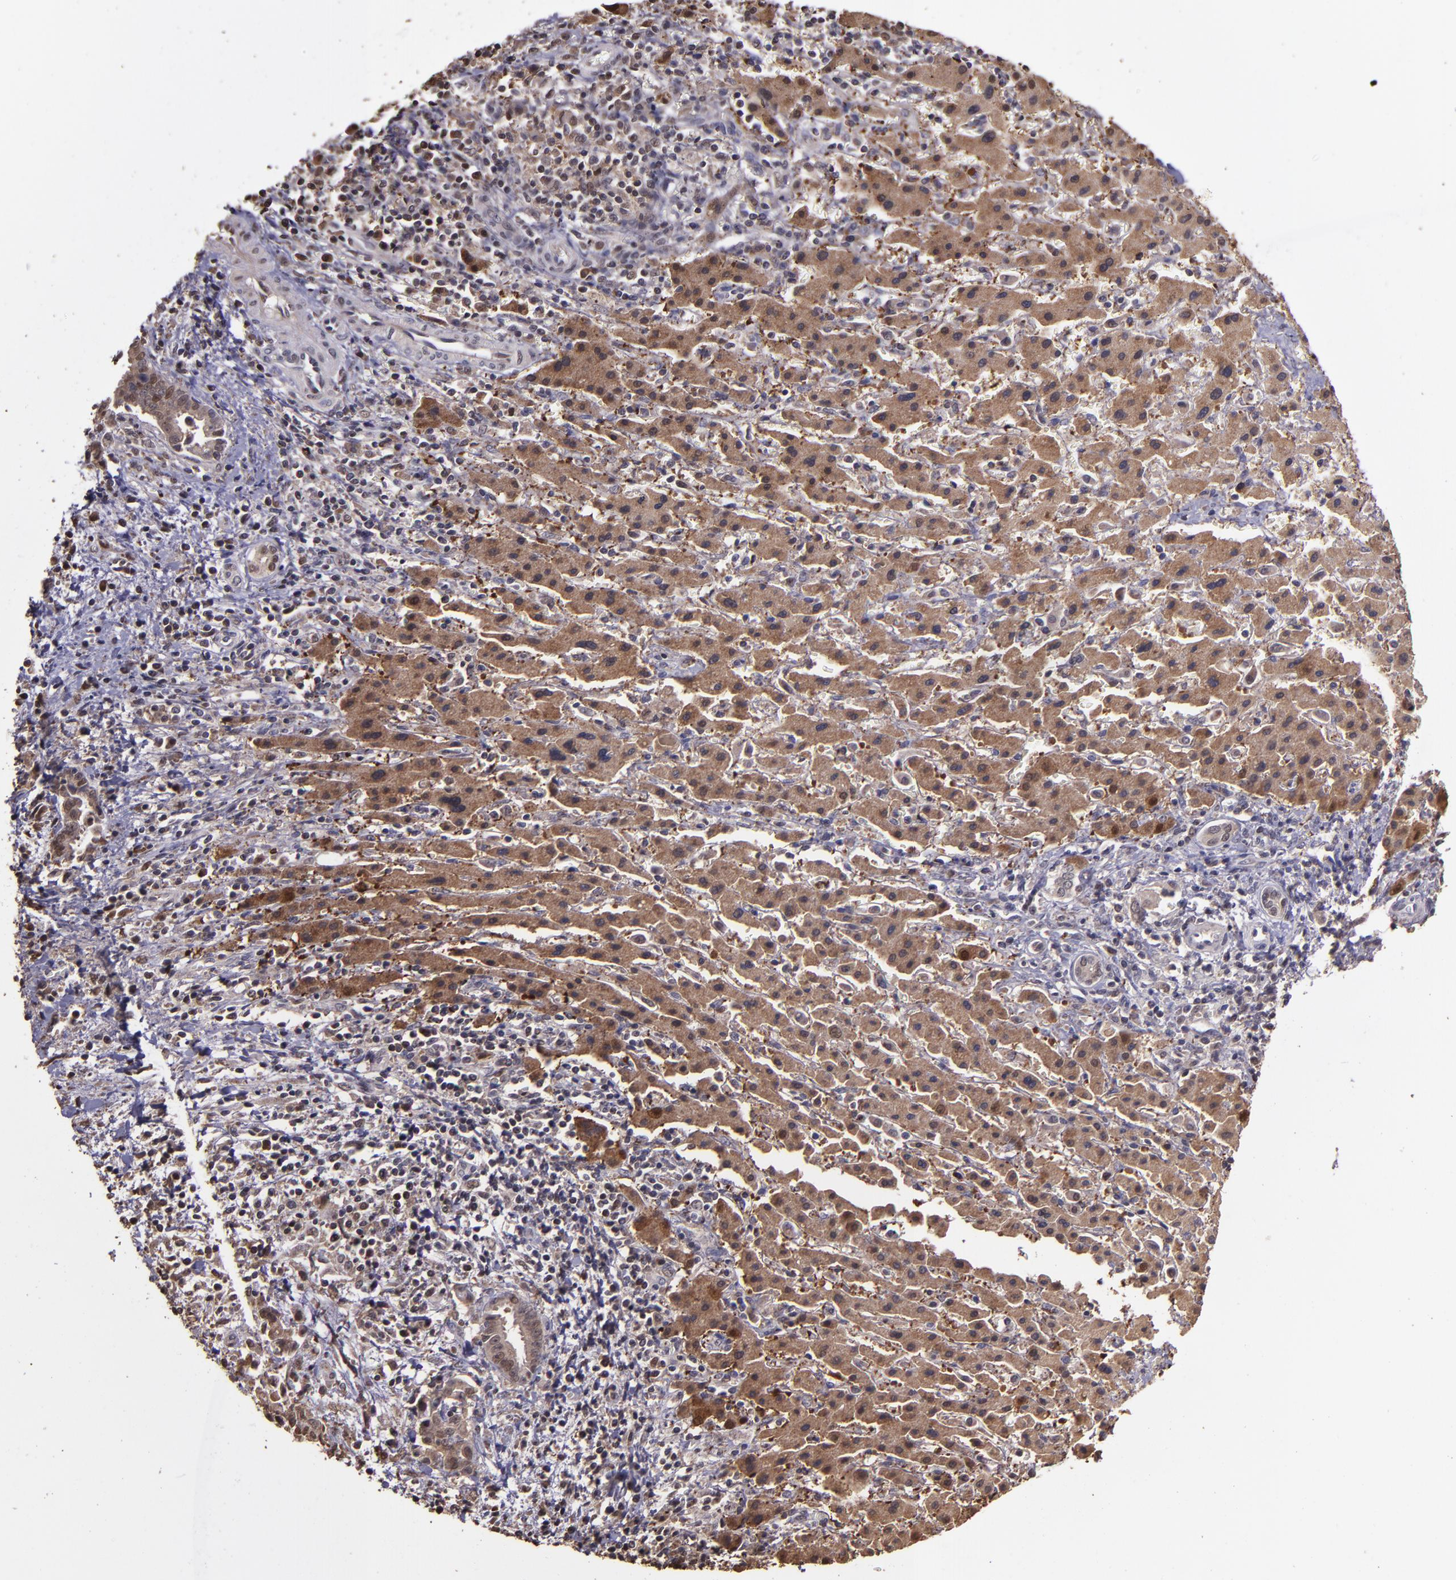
{"staining": {"intensity": "moderate", "quantity": ">75%", "location": "cytoplasmic/membranous"}, "tissue": "liver cancer", "cell_type": "Tumor cells", "image_type": "cancer", "snomed": [{"axis": "morphology", "description": "Cholangiocarcinoma"}, {"axis": "topography", "description": "Liver"}], "caption": "Tumor cells show medium levels of moderate cytoplasmic/membranous positivity in about >75% of cells in liver cholangiocarcinoma.", "gene": "SERPINF2", "patient": {"sex": "male", "age": 57}}